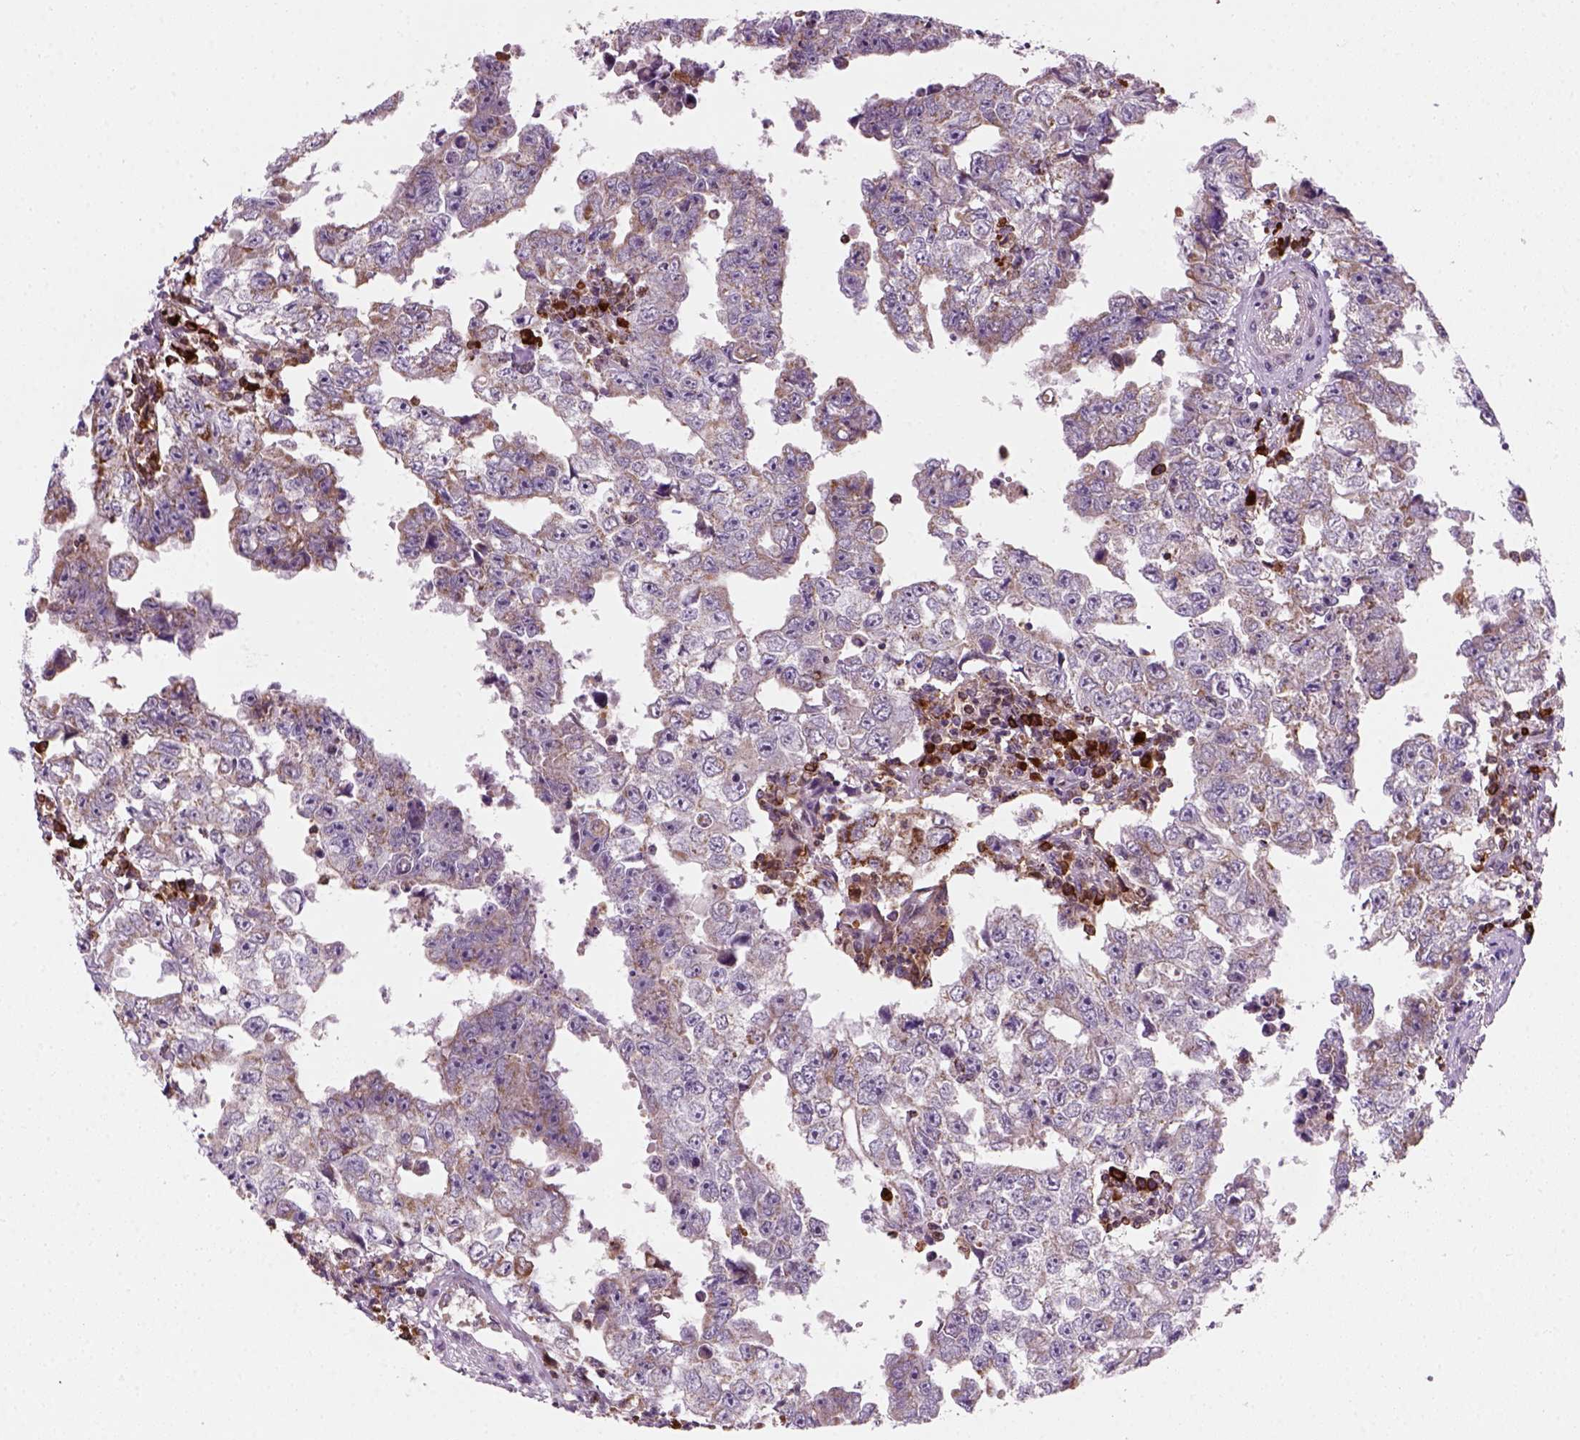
{"staining": {"intensity": "weak", "quantity": ">75%", "location": "cytoplasmic/membranous"}, "tissue": "testis cancer", "cell_type": "Tumor cells", "image_type": "cancer", "snomed": [{"axis": "morphology", "description": "Carcinoma, Embryonal, NOS"}, {"axis": "topography", "description": "Testis"}], "caption": "Embryonal carcinoma (testis) stained with DAB IHC displays low levels of weak cytoplasmic/membranous positivity in about >75% of tumor cells.", "gene": "NUDT16L1", "patient": {"sex": "male", "age": 36}}